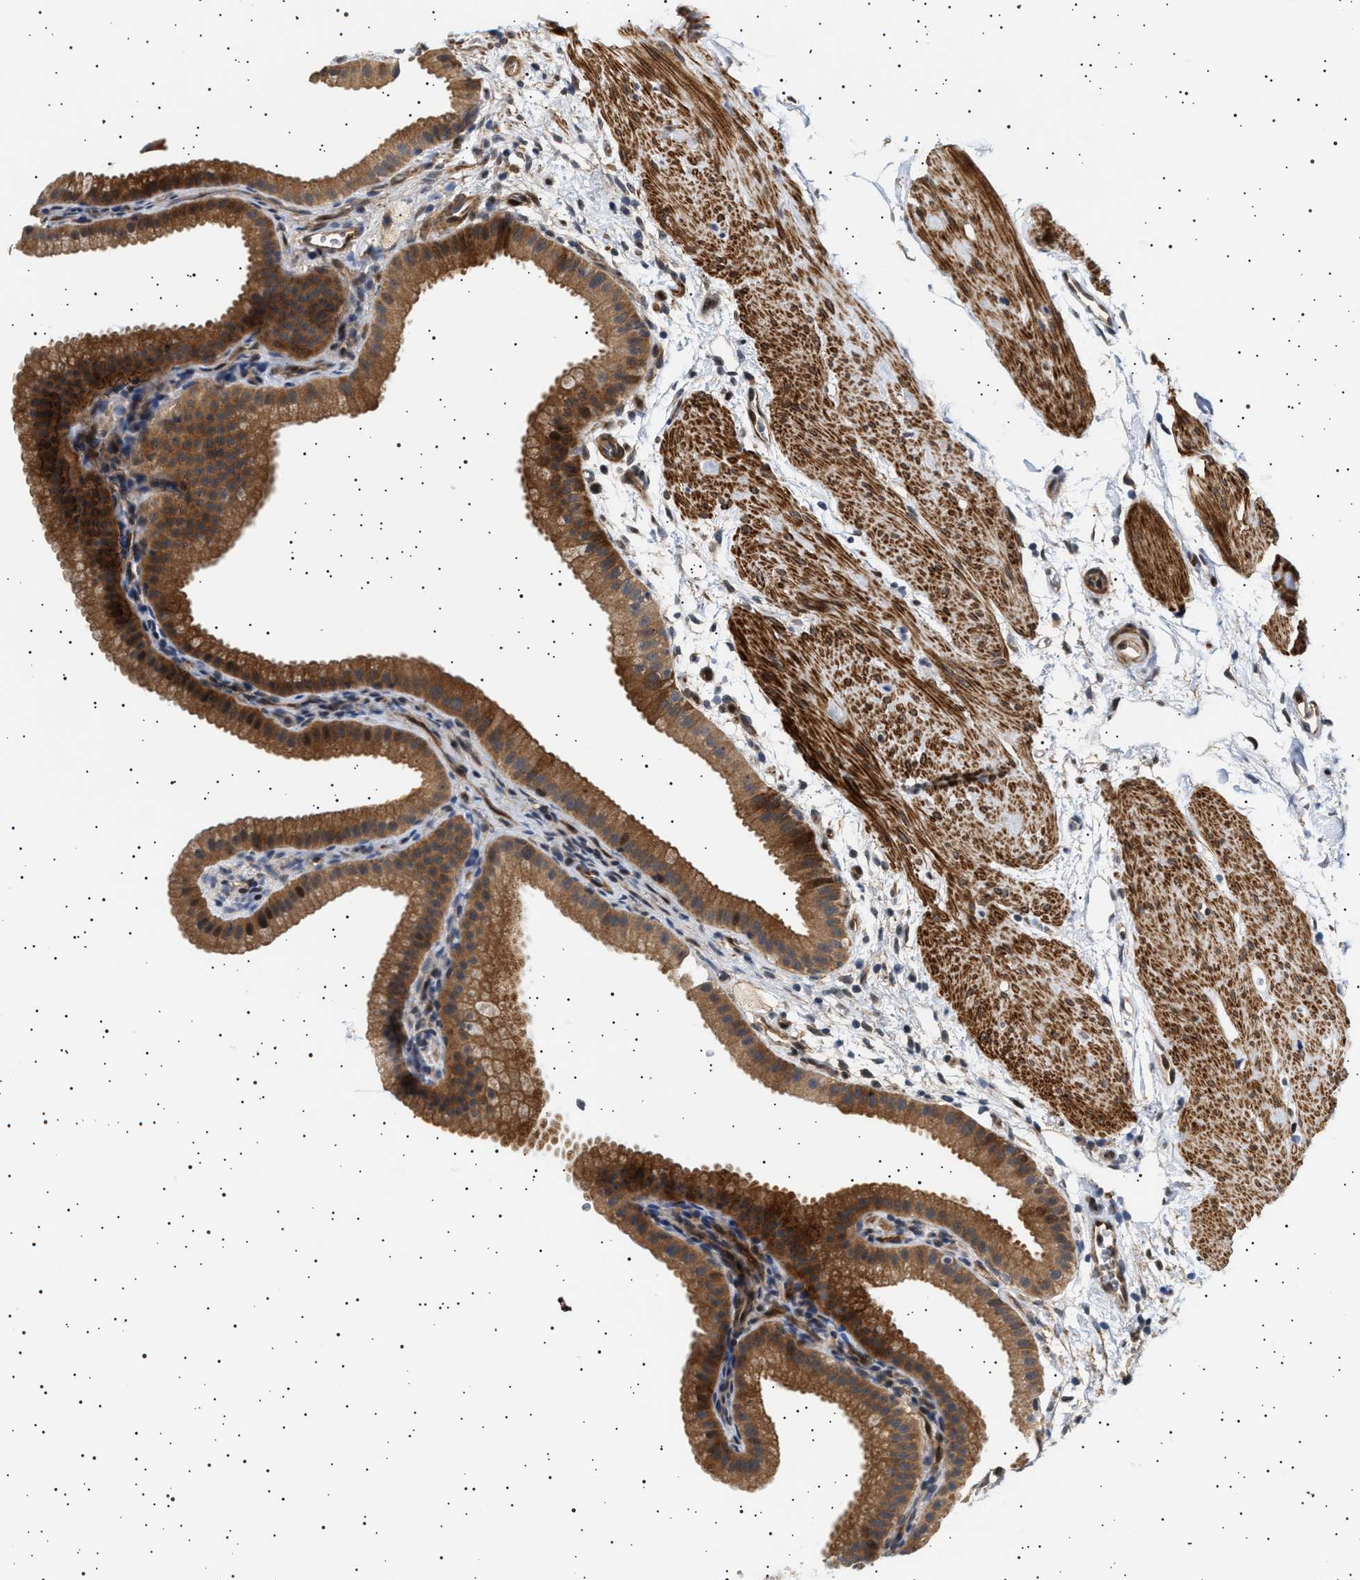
{"staining": {"intensity": "strong", "quantity": ">75%", "location": "cytoplasmic/membranous,nuclear"}, "tissue": "gallbladder", "cell_type": "Glandular cells", "image_type": "normal", "snomed": [{"axis": "morphology", "description": "Normal tissue, NOS"}, {"axis": "topography", "description": "Gallbladder"}], "caption": "An immunohistochemistry (IHC) image of normal tissue is shown. Protein staining in brown labels strong cytoplasmic/membranous,nuclear positivity in gallbladder within glandular cells.", "gene": "BAG3", "patient": {"sex": "female", "age": 64}}